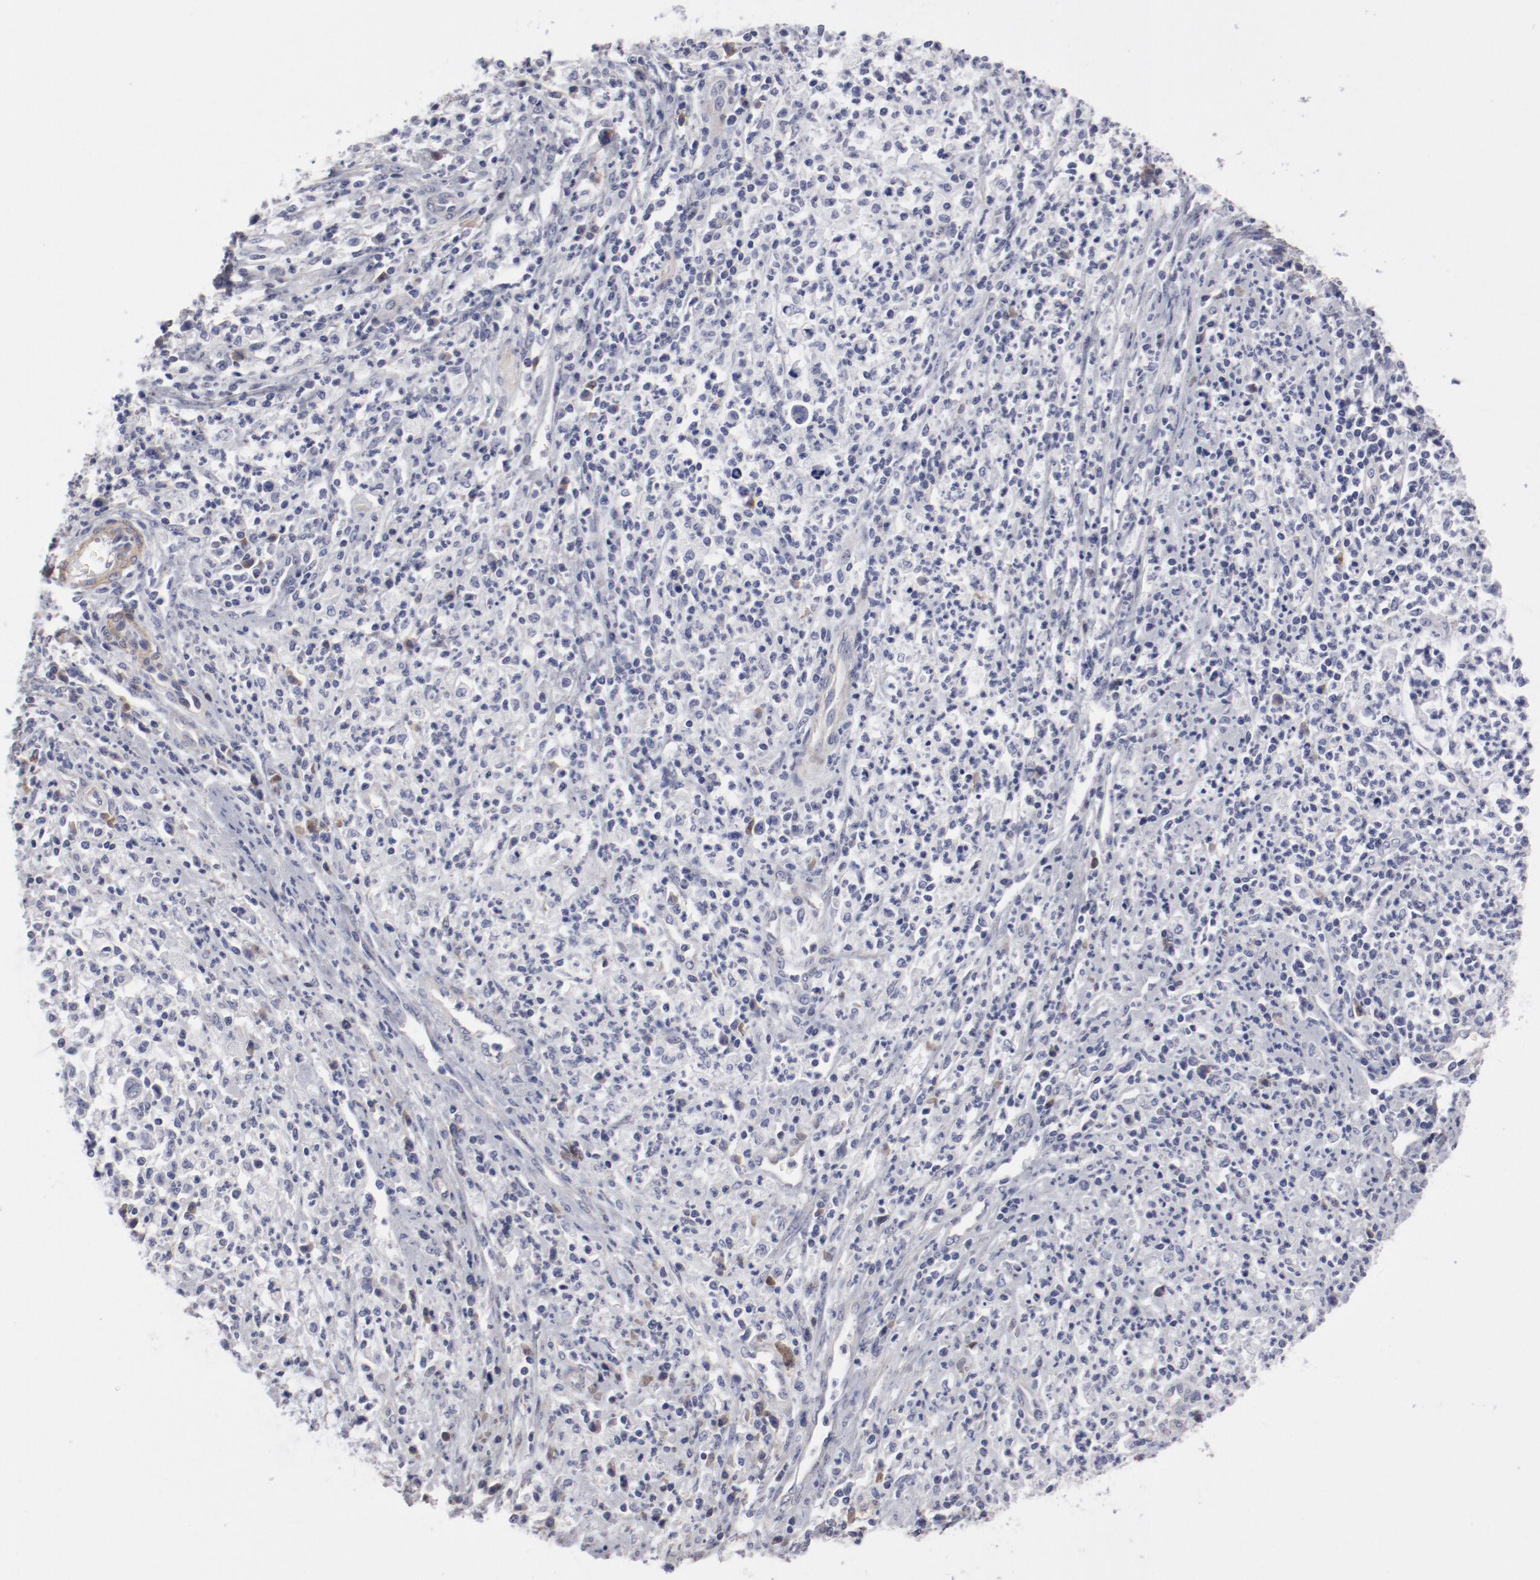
{"staining": {"intensity": "negative", "quantity": "none", "location": "none"}, "tissue": "cervical cancer", "cell_type": "Tumor cells", "image_type": "cancer", "snomed": [{"axis": "morphology", "description": "Adenocarcinoma, NOS"}, {"axis": "topography", "description": "Cervix"}], "caption": "Tumor cells are negative for brown protein staining in adenocarcinoma (cervical).", "gene": "LAX1", "patient": {"sex": "female", "age": 36}}